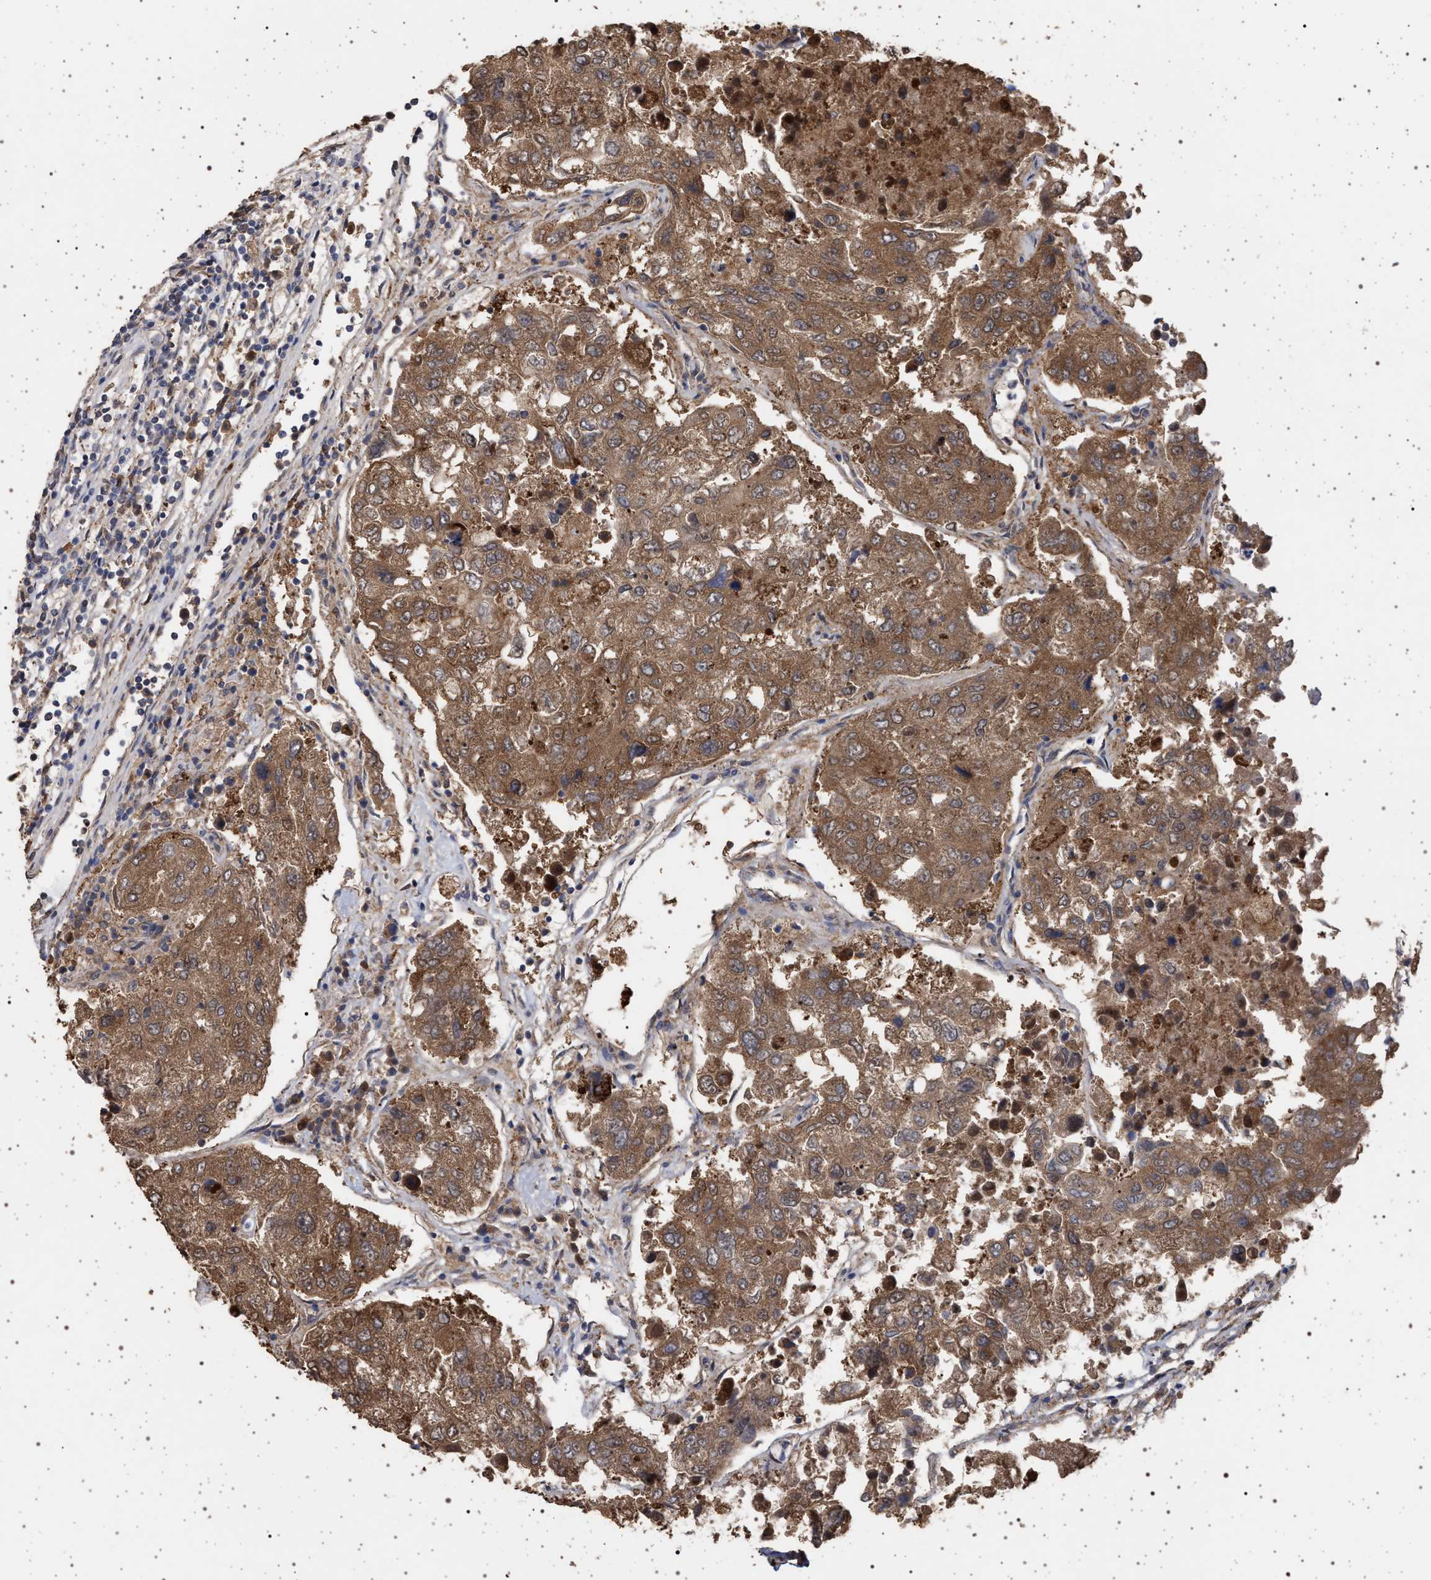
{"staining": {"intensity": "moderate", "quantity": ">75%", "location": "cytoplasmic/membranous"}, "tissue": "urothelial cancer", "cell_type": "Tumor cells", "image_type": "cancer", "snomed": [{"axis": "morphology", "description": "Urothelial carcinoma, High grade"}, {"axis": "topography", "description": "Lymph node"}, {"axis": "topography", "description": "Urinary bladder"}], "caption": "Tumor cells show medium levels of moderate cytoplasmic/membranous staining in approximately >75% of cells in urothelial cancer.", "gene": "IFT20", "patient": {"sex": "male", "age": 51}}